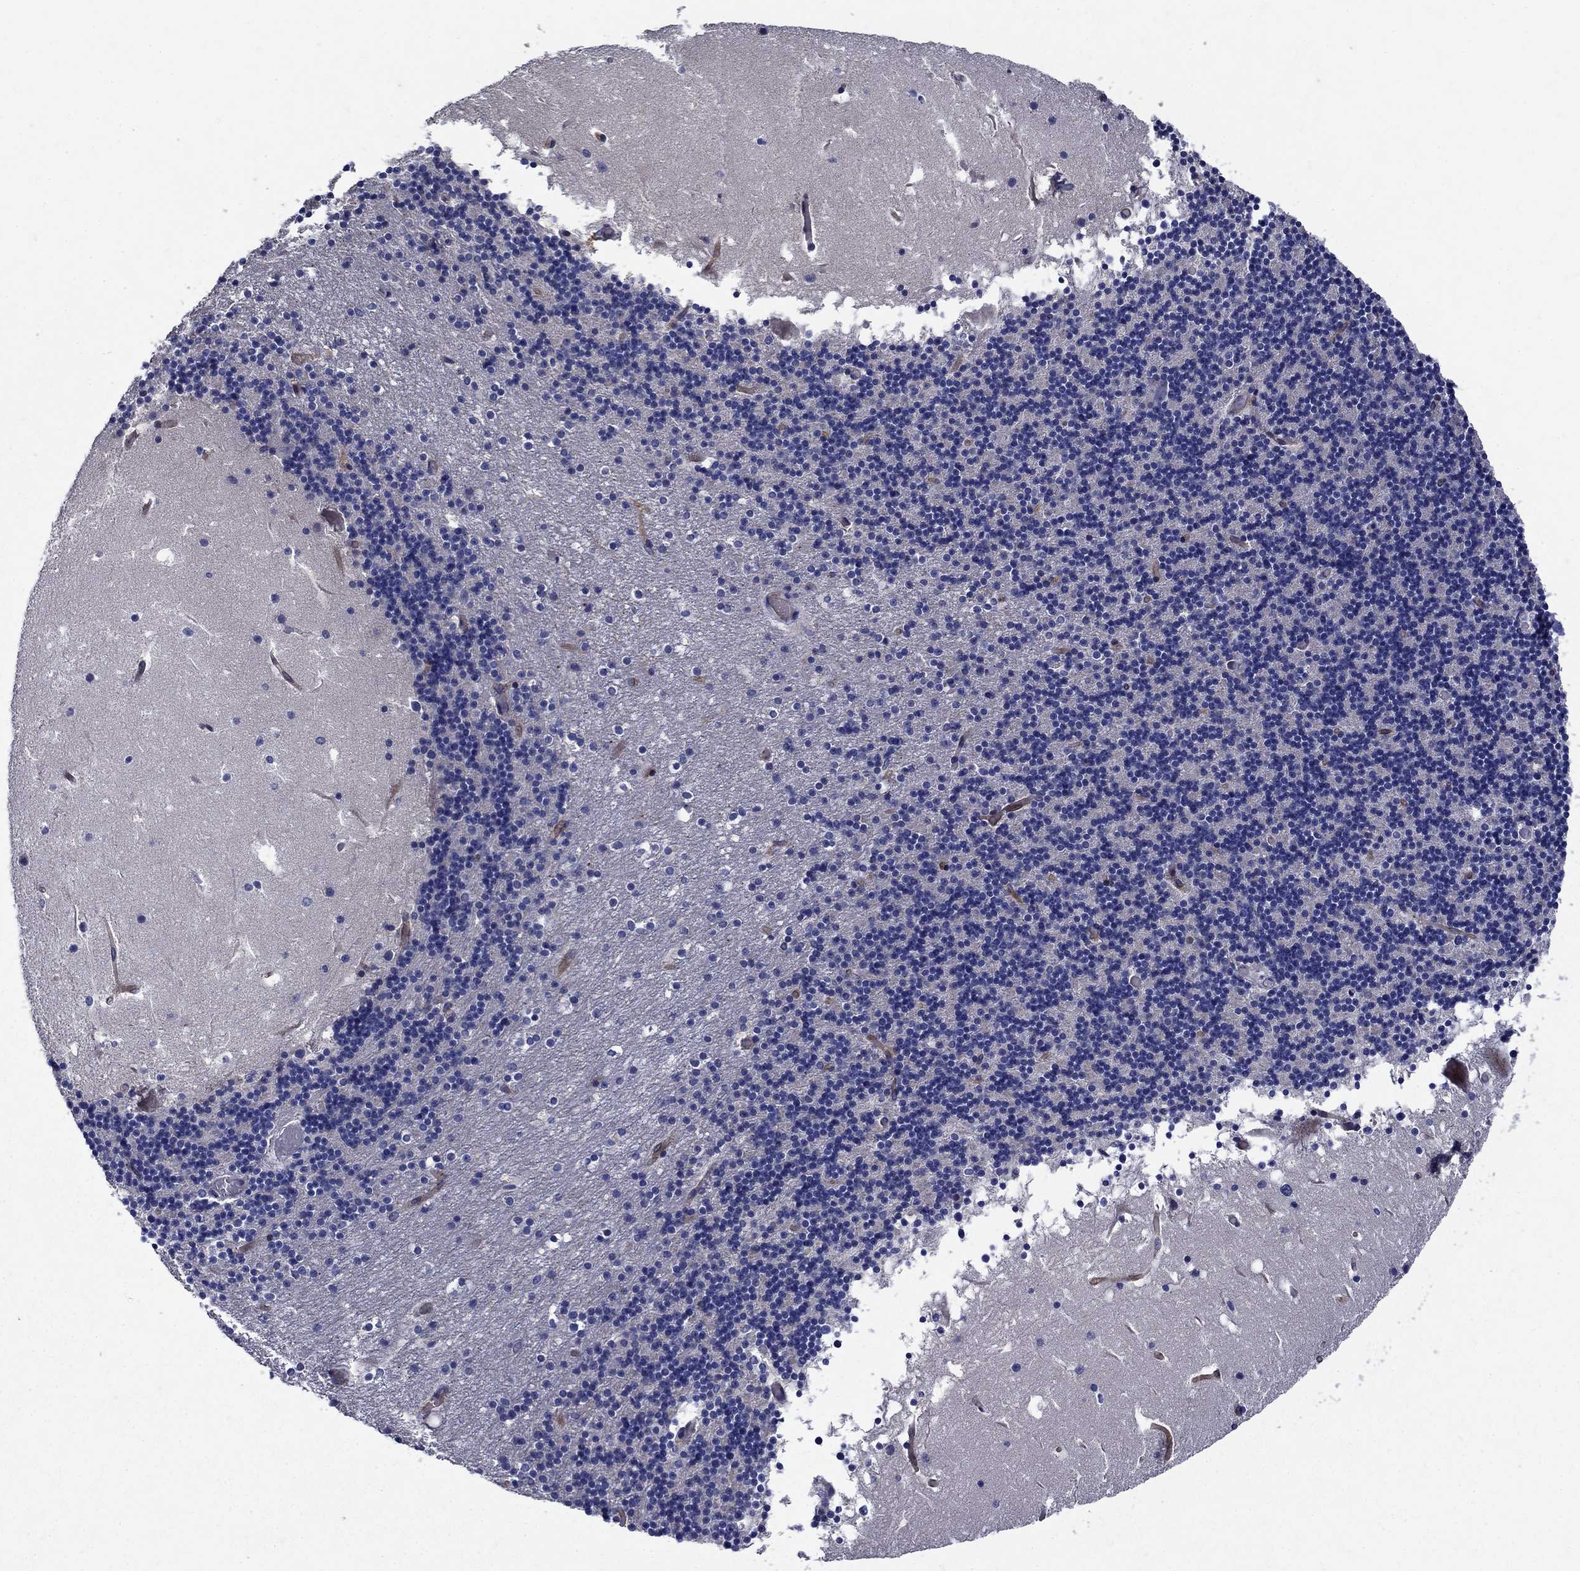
{"staining": {"intensity": "negative", "quantity": "none", "location": "none"}, "tissue": "cerebellum", "cell_type": "Cells in granular layer", "image_type": "normal", "snomed": [{"axis": "morphology", "description": "Normal tissue, NOS"}, {"axis": "topography", "description": "Cerebellum"}], "caption": "Immunohistochemical staining of benign cerebellum shows no significant staining in cells in granular layer.", "gene": "SLC7A1", "patient": {"sex": "male", "age": 37}}